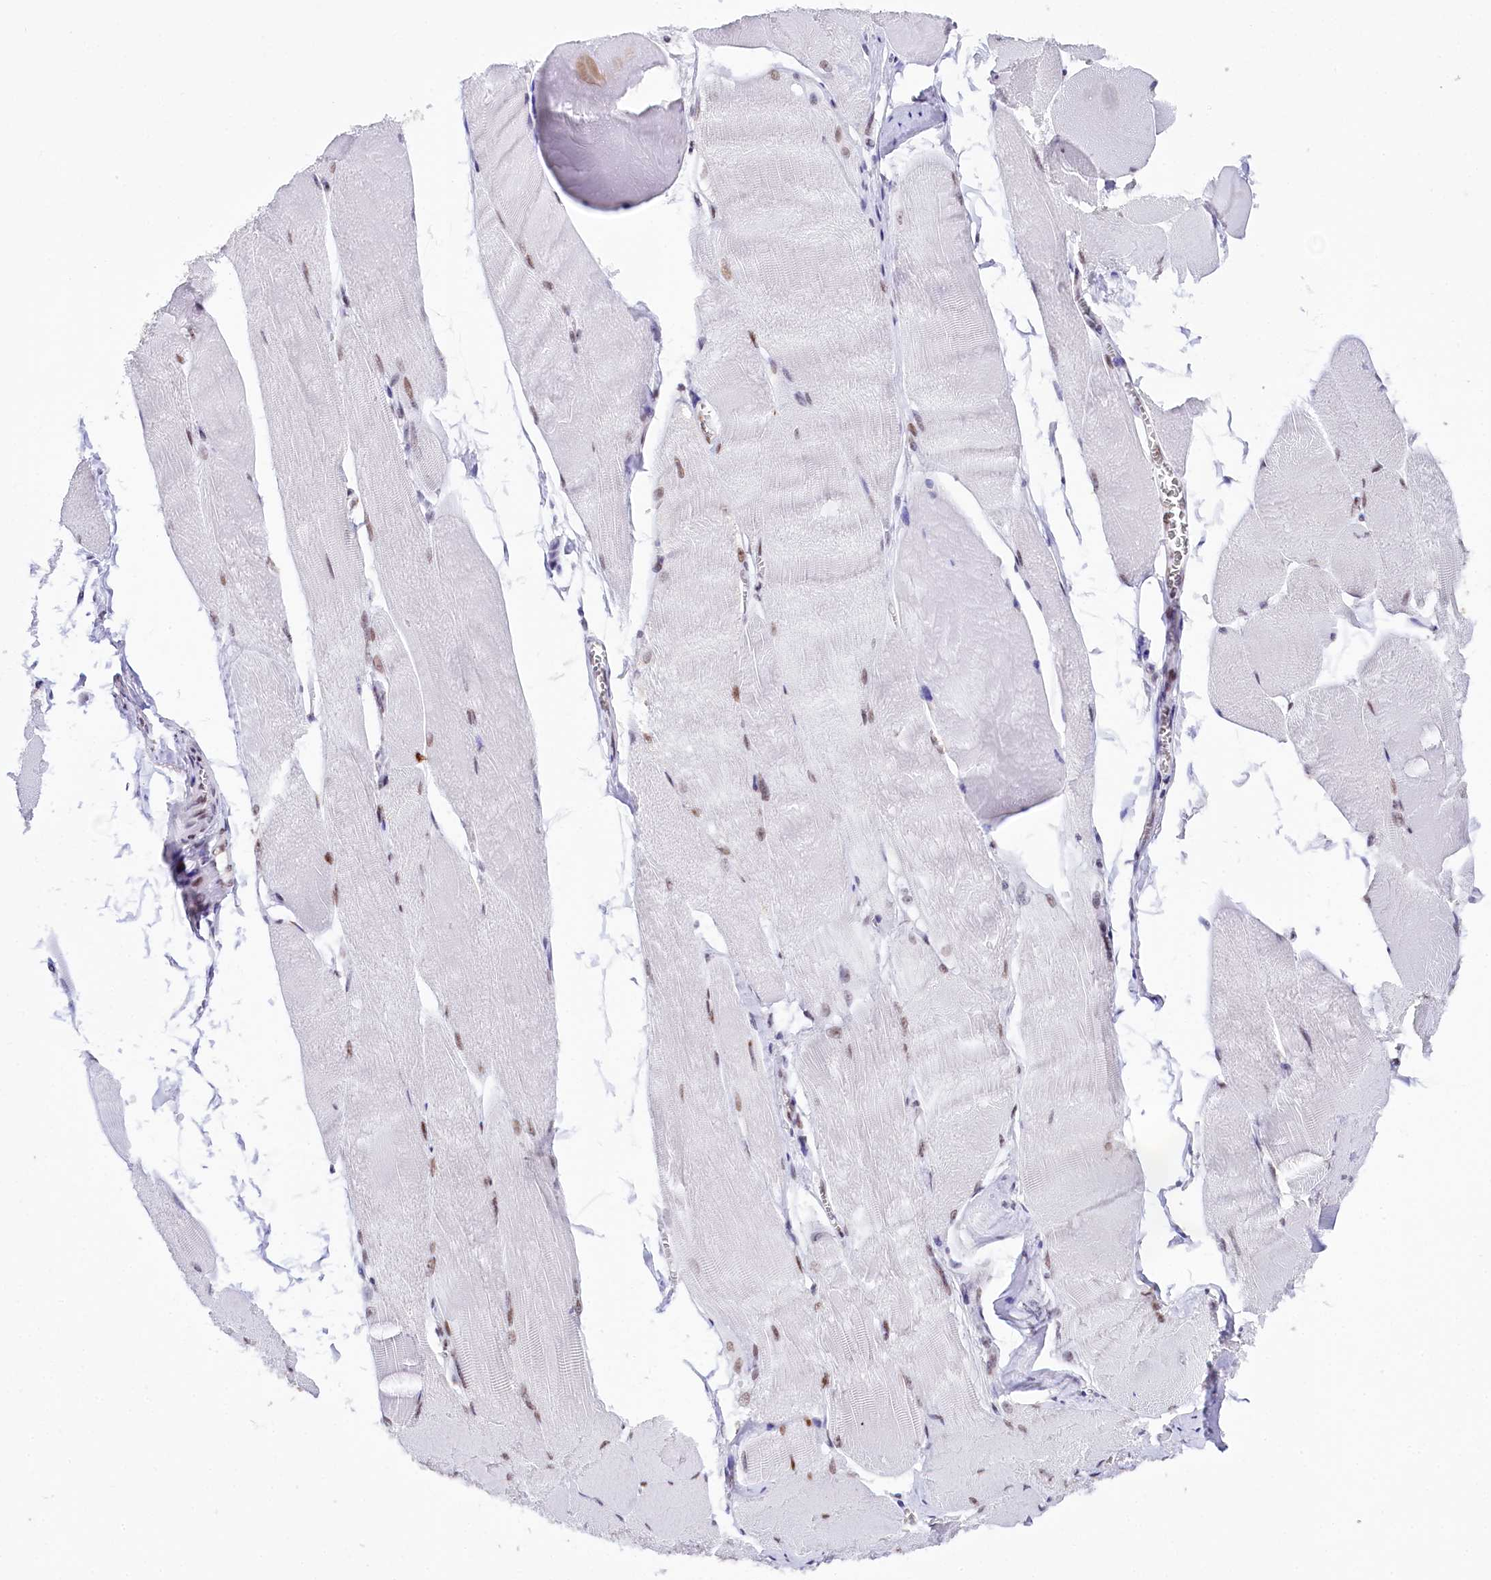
{"staining": {"intensity": "moderate", "quantity": "<25%", "location": "nuclear"}, "tissue": "skeletal muscle", "cell_type": "Myocytes", "image_type": "normal", "snomed": [{"axis": "morphology", "description": "Normal tissue, NOS"}, {"axis": "morphology", "description": "Basal cell carcinoma"}, {"axis": "topography", "description": "Skeletal muscle"}], "caption": "Protein analysis of unremarkable skeletal muscle reveals moderate nuclear expression in about <25% of myocytes. Nuclei are stained in blue.", "gene": "SPATS2", "patient": {"sex": "female", "age": 64}}